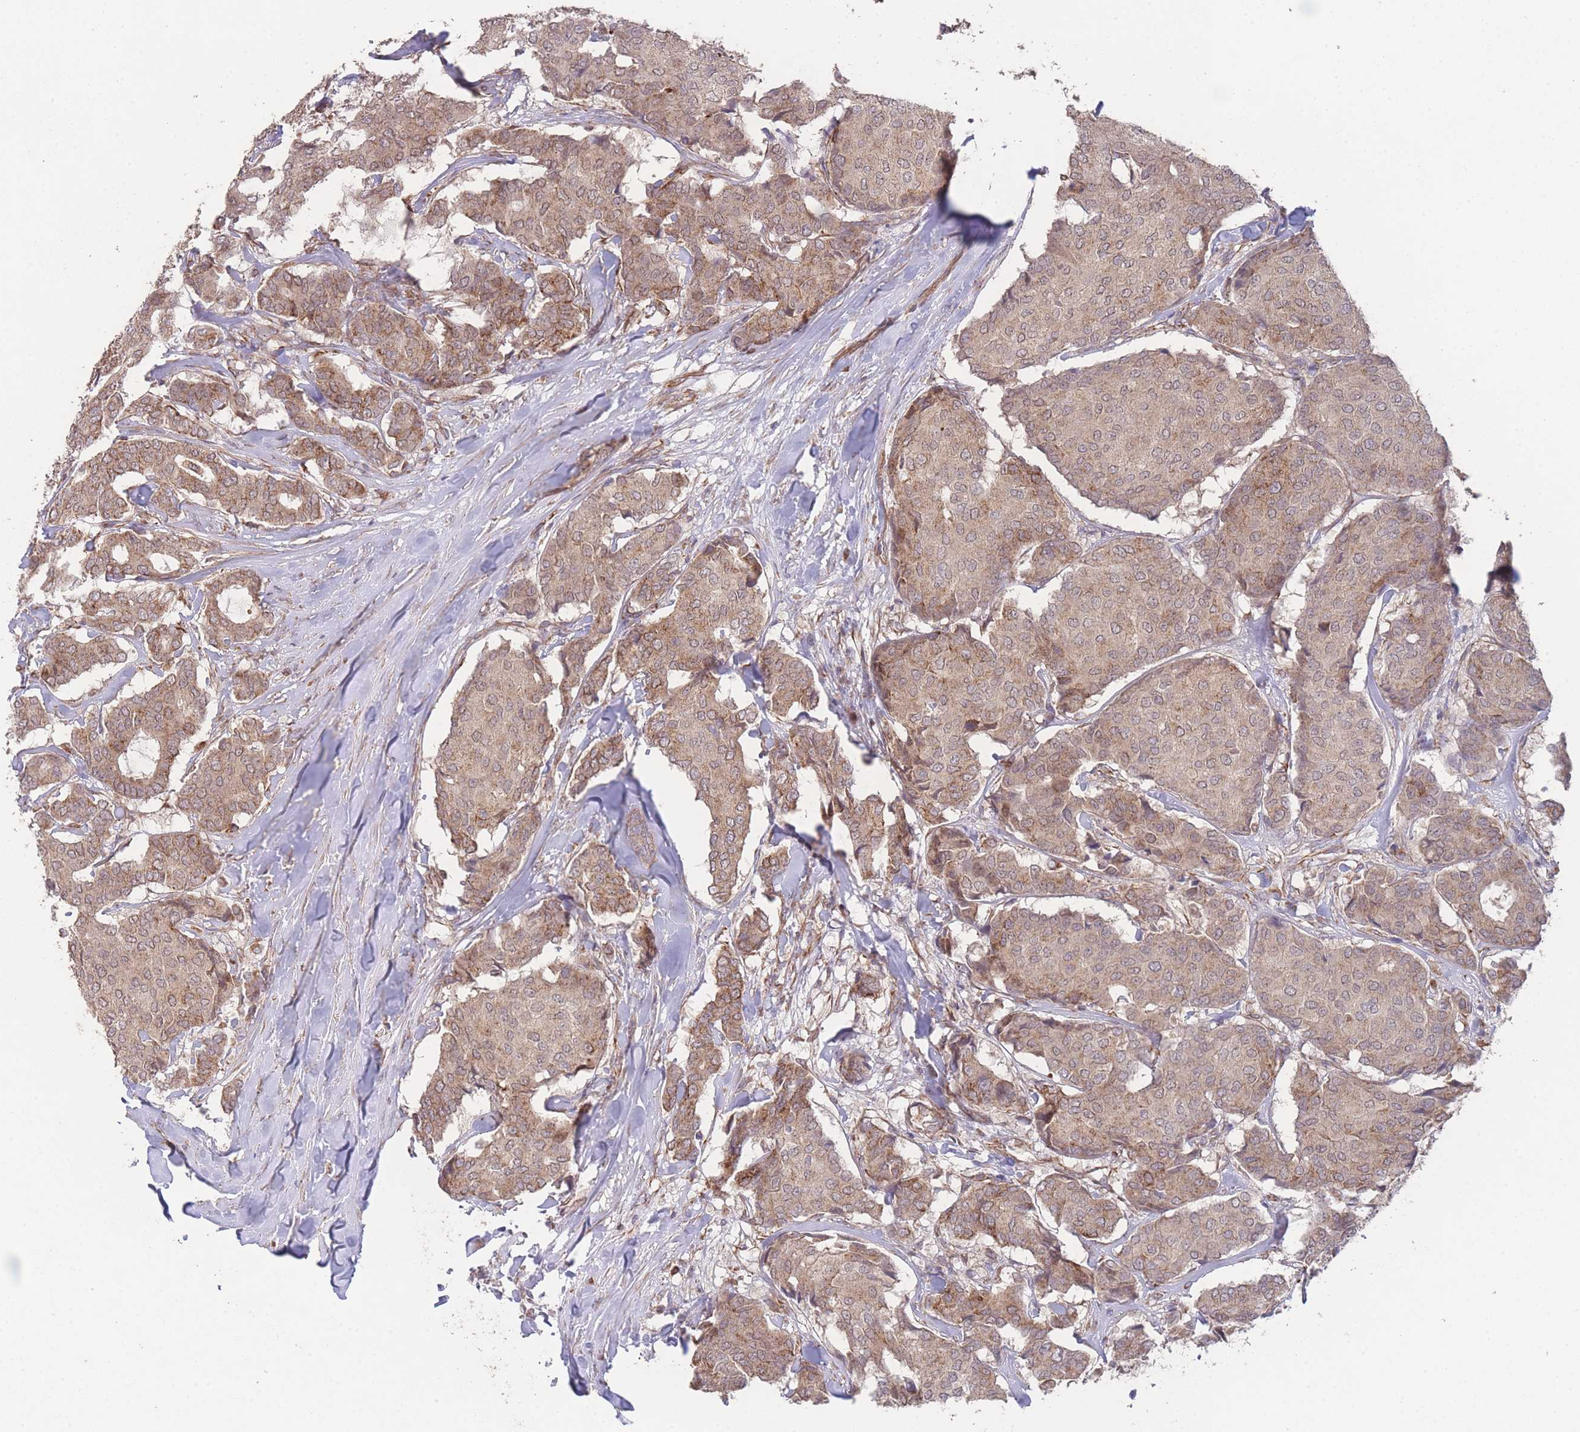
{"staining": {"intensity": "moderate", "quantity": "25%-75%", "location": "cytoplasmic/membranous"}, "tissue": "breast cancer", "cell_type": "Tumor cells", "image_type": "cancer", "snomed": [{"axis": "morphology", "description": "Duct carcinoma"}, {"axis": "topography", "description": "Breast"}], "caption": "Protein staining exhibits moderate cytoplasmic/membranous staining in approximately 25%-75% of tumor cells in breast cancer.", "gene": "PXMP4", "patient": {"sex": "female", "age": 75}}